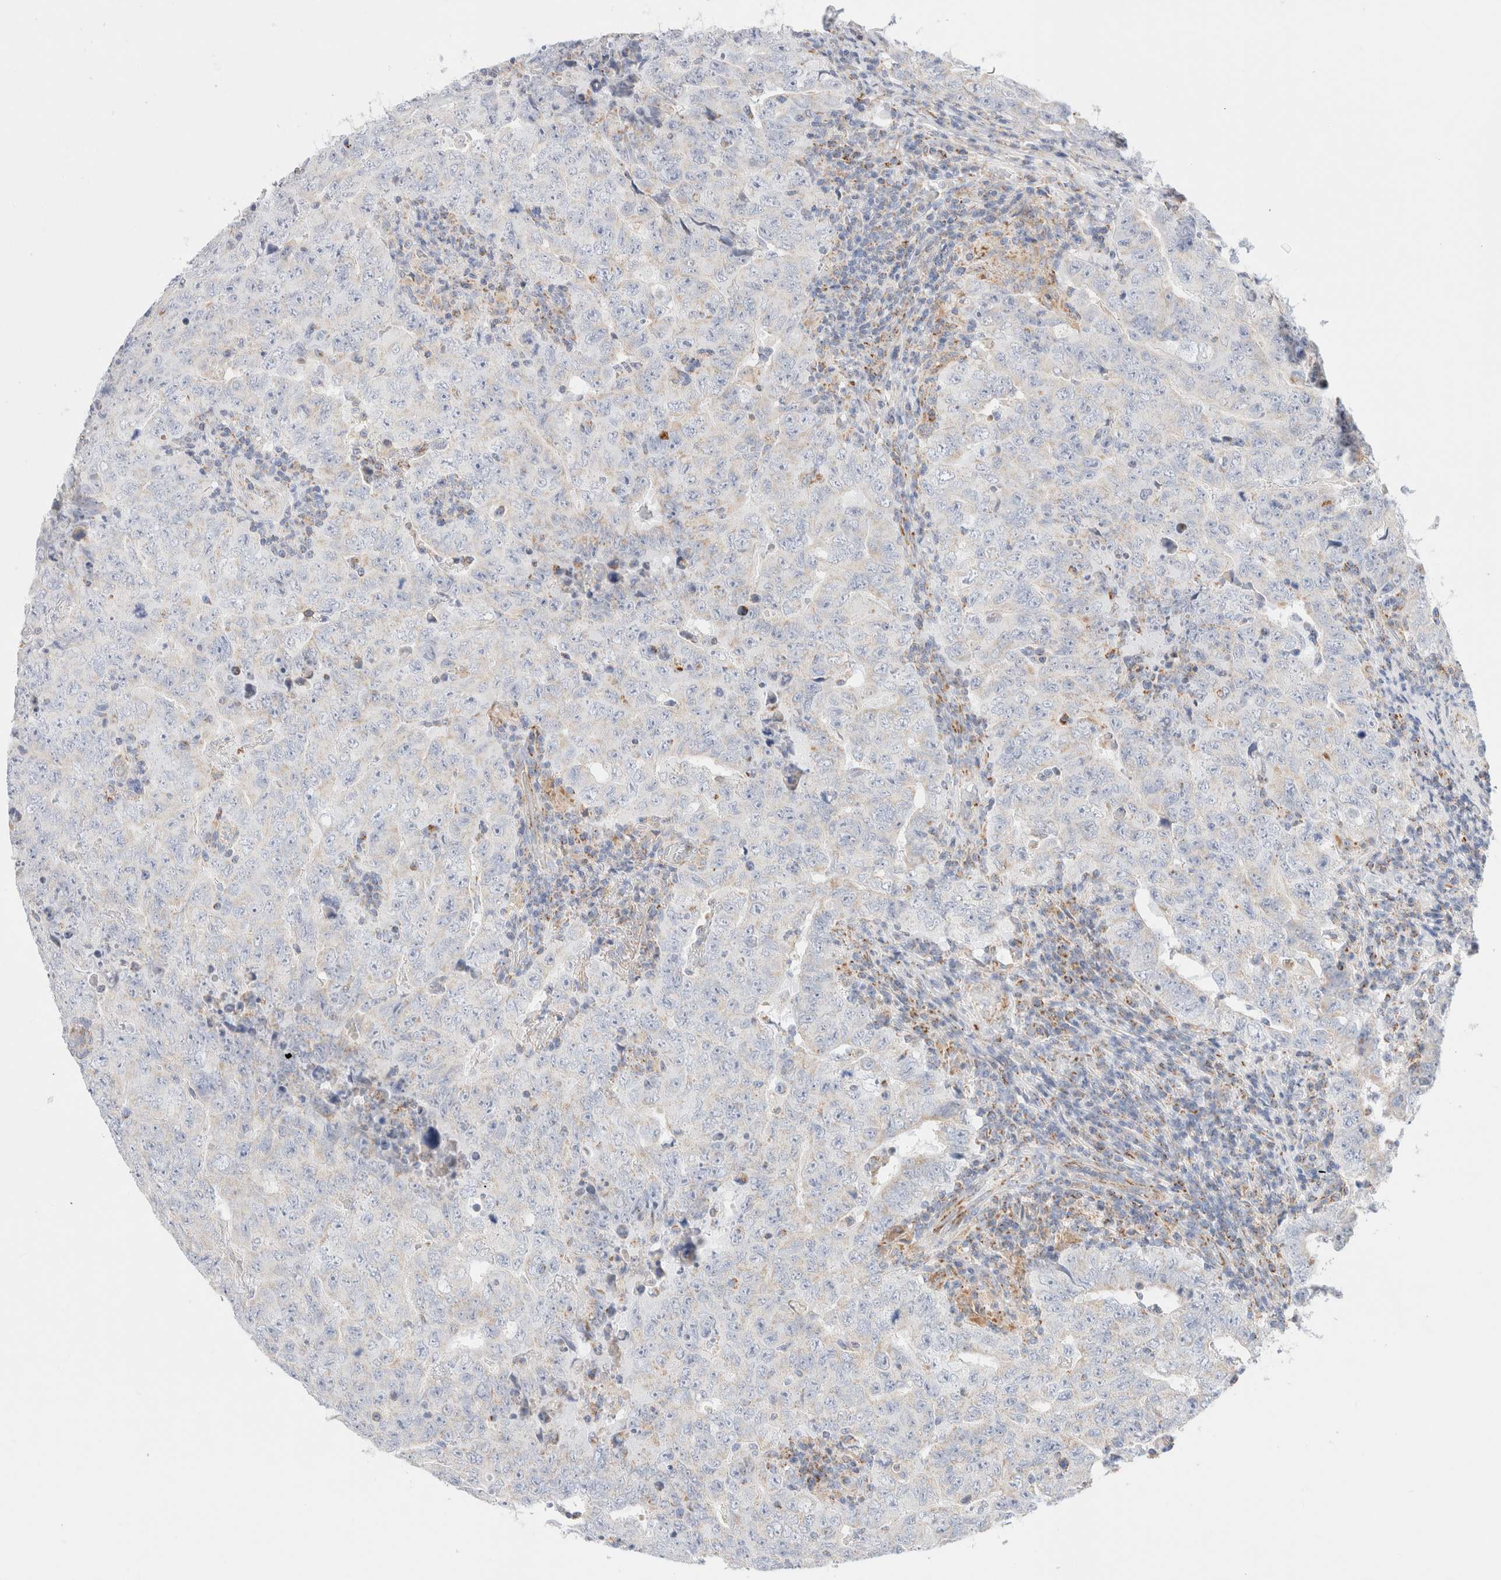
{"staining": {"intensity": "negative", "quantity": "none", "location": "none"}, "tissue": "testis cancer", "cell_type": "Tumor cells", "image_type": "cancer", "snomed": [{"axis": "morphology", "description": "Carcinoma, Embryonal, NOS"}, {"axis": "topography", "description": "Testis"}], "caption": "Tumor cells are negative for protein expression in human embryonal carcinoma (testis).", "gene": "ATP6V1C1", "patient": {"sex": "male", "age": 26}}